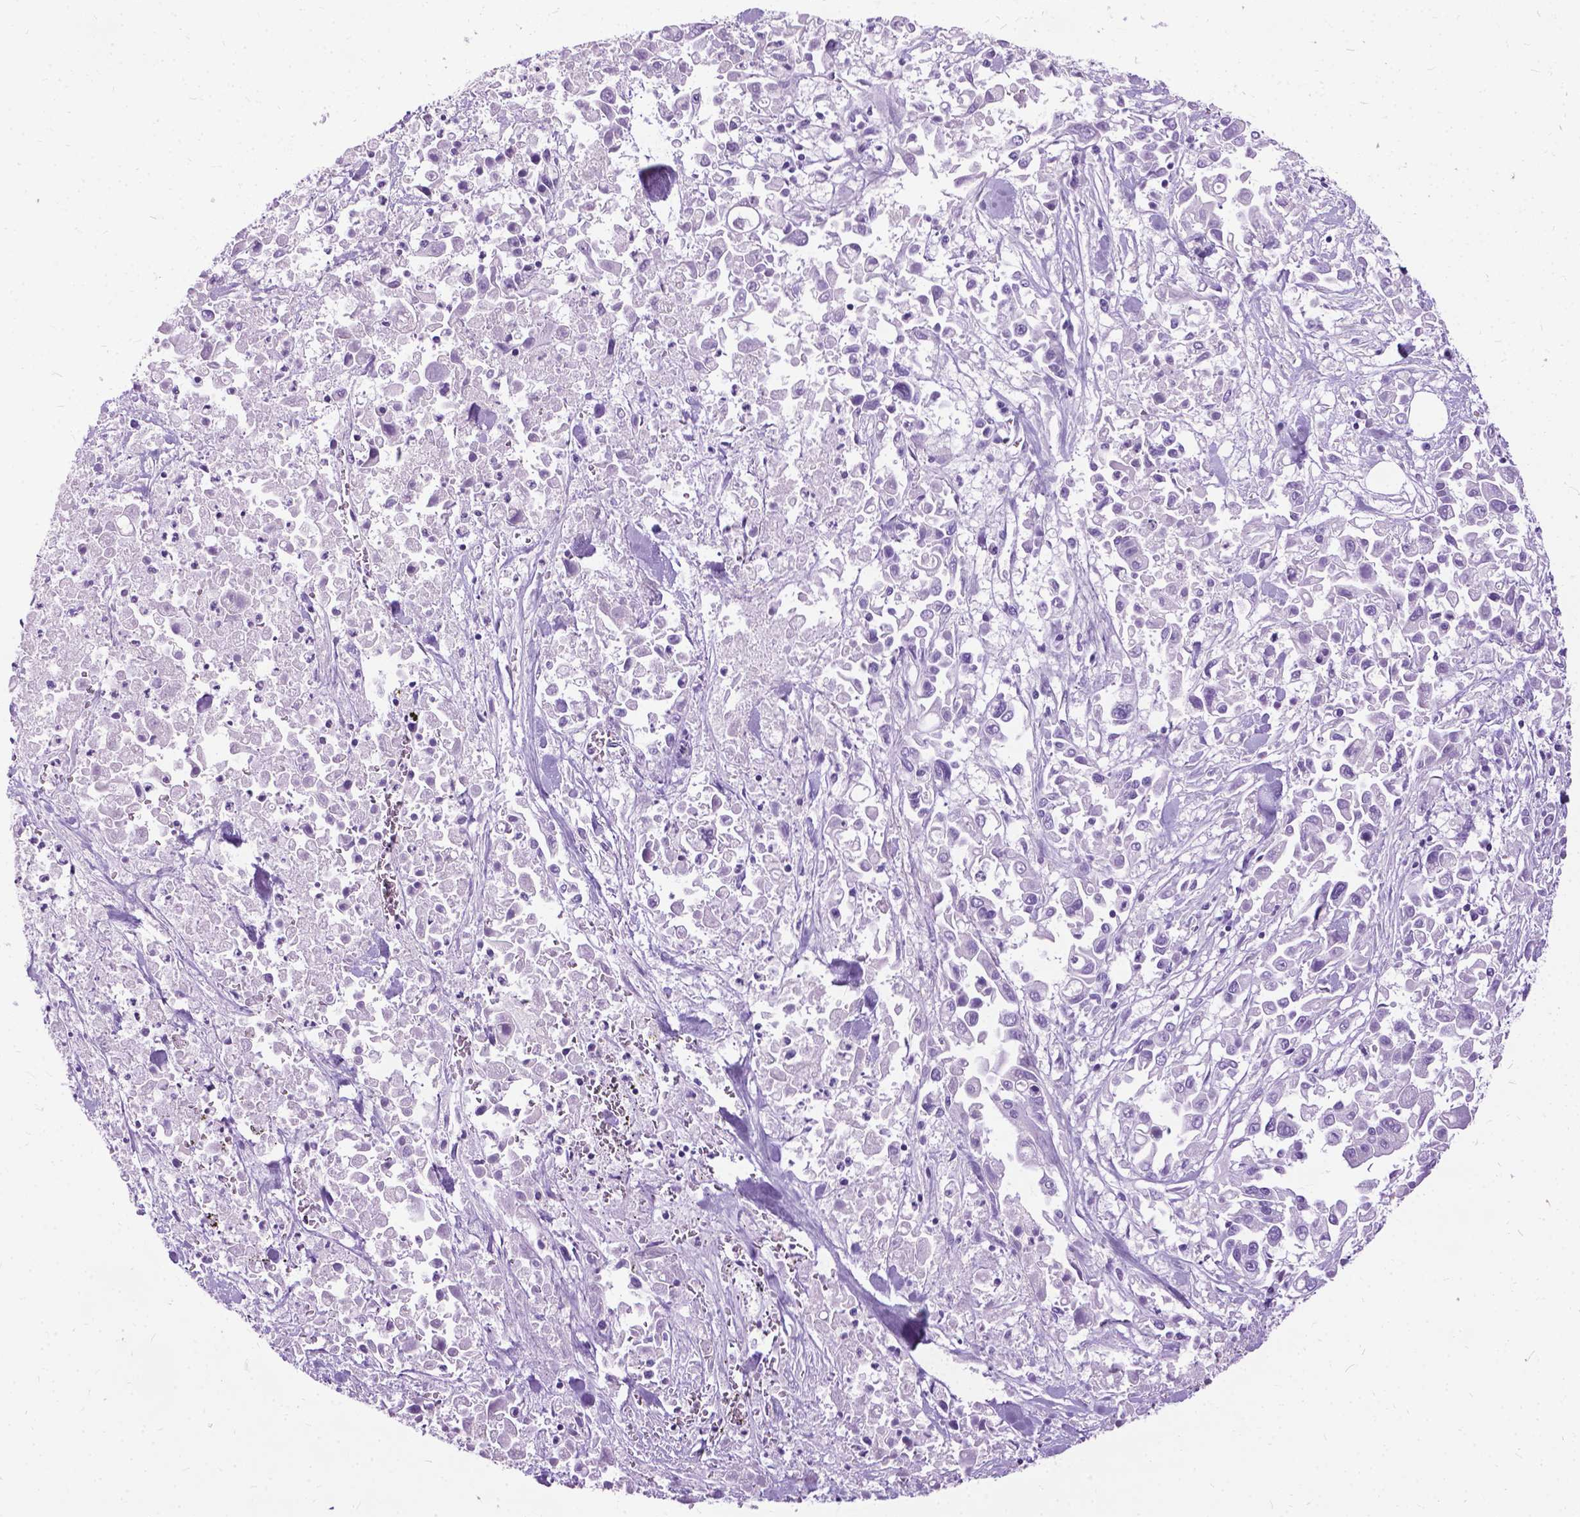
{"staining": {"intensity": "negative", "quantity": "none", "location": "none"}, "tissue": "pancreatic cancer", "cell_type": "Tumor cells", "image_type": "cancer", "snomed": [{"axis": "morphology", "description": "Adenocarcinoma, NOS"}, {"axis": "topography", "description": "Pancreas"}], "caption": "Immunohistochemistry (IHC) of human pancreatic cancer (adenocarcinoma) demonstrates no expression in tumor cells.", "gene": "PROB1", "patient": {"sex": "female", "age": 83}}